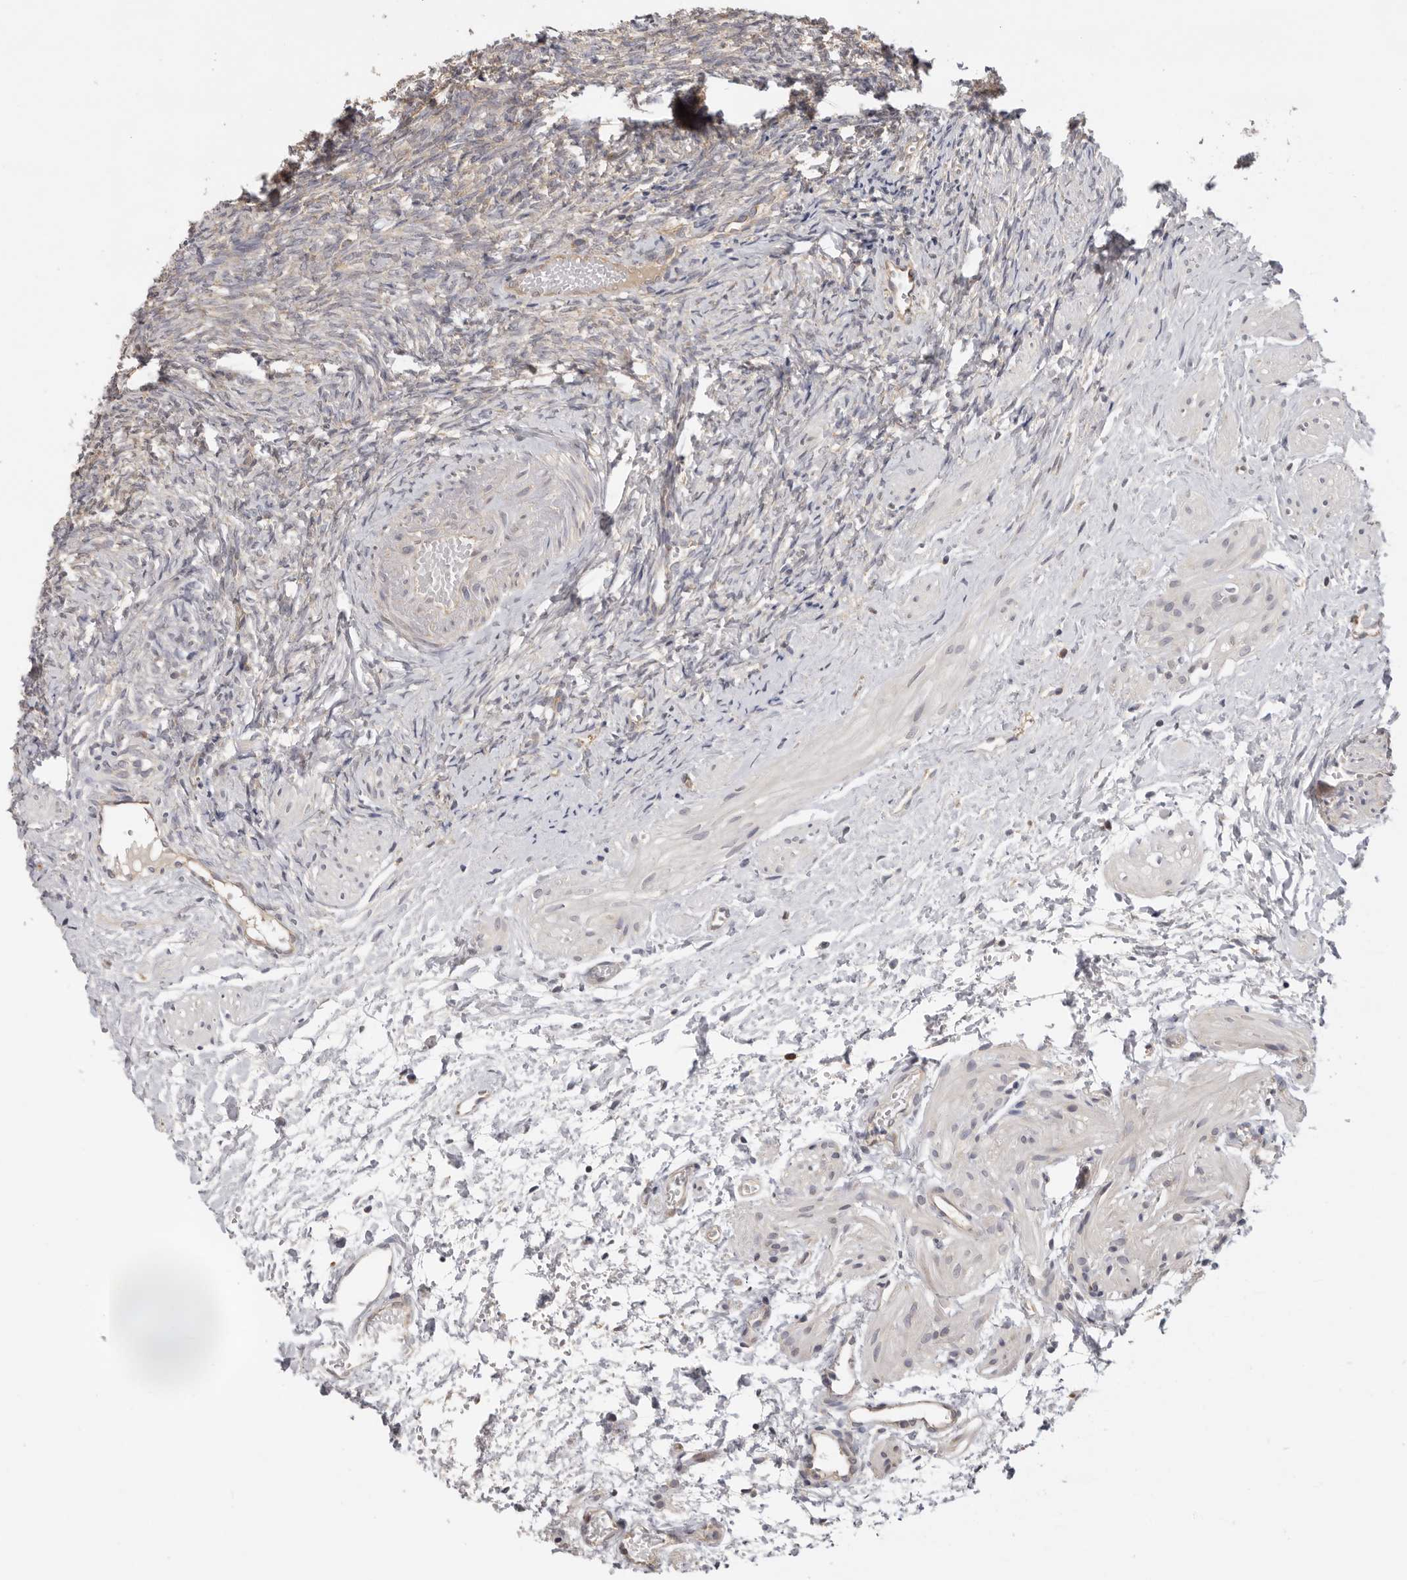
{"staining": {"intensity": "weak", "quantity": "<25%", "location": "cytoplasmic/membranous"}, "tissue": "ovary", "cell_type": "Ovarian stroma cells", "image_type": "normal", "snomed": [{"axis": "morphology", "description": "Normal tissue, NOS"}, {"axis": "topography", "description": "Ovary"}], "caption": "Ovary stained for a protein using immunohistochemistry (IHC) reveals no staining ovarian stroma cells.", "gene": "PPP1R42", "patient": {"sex": "female", "age": 41}}